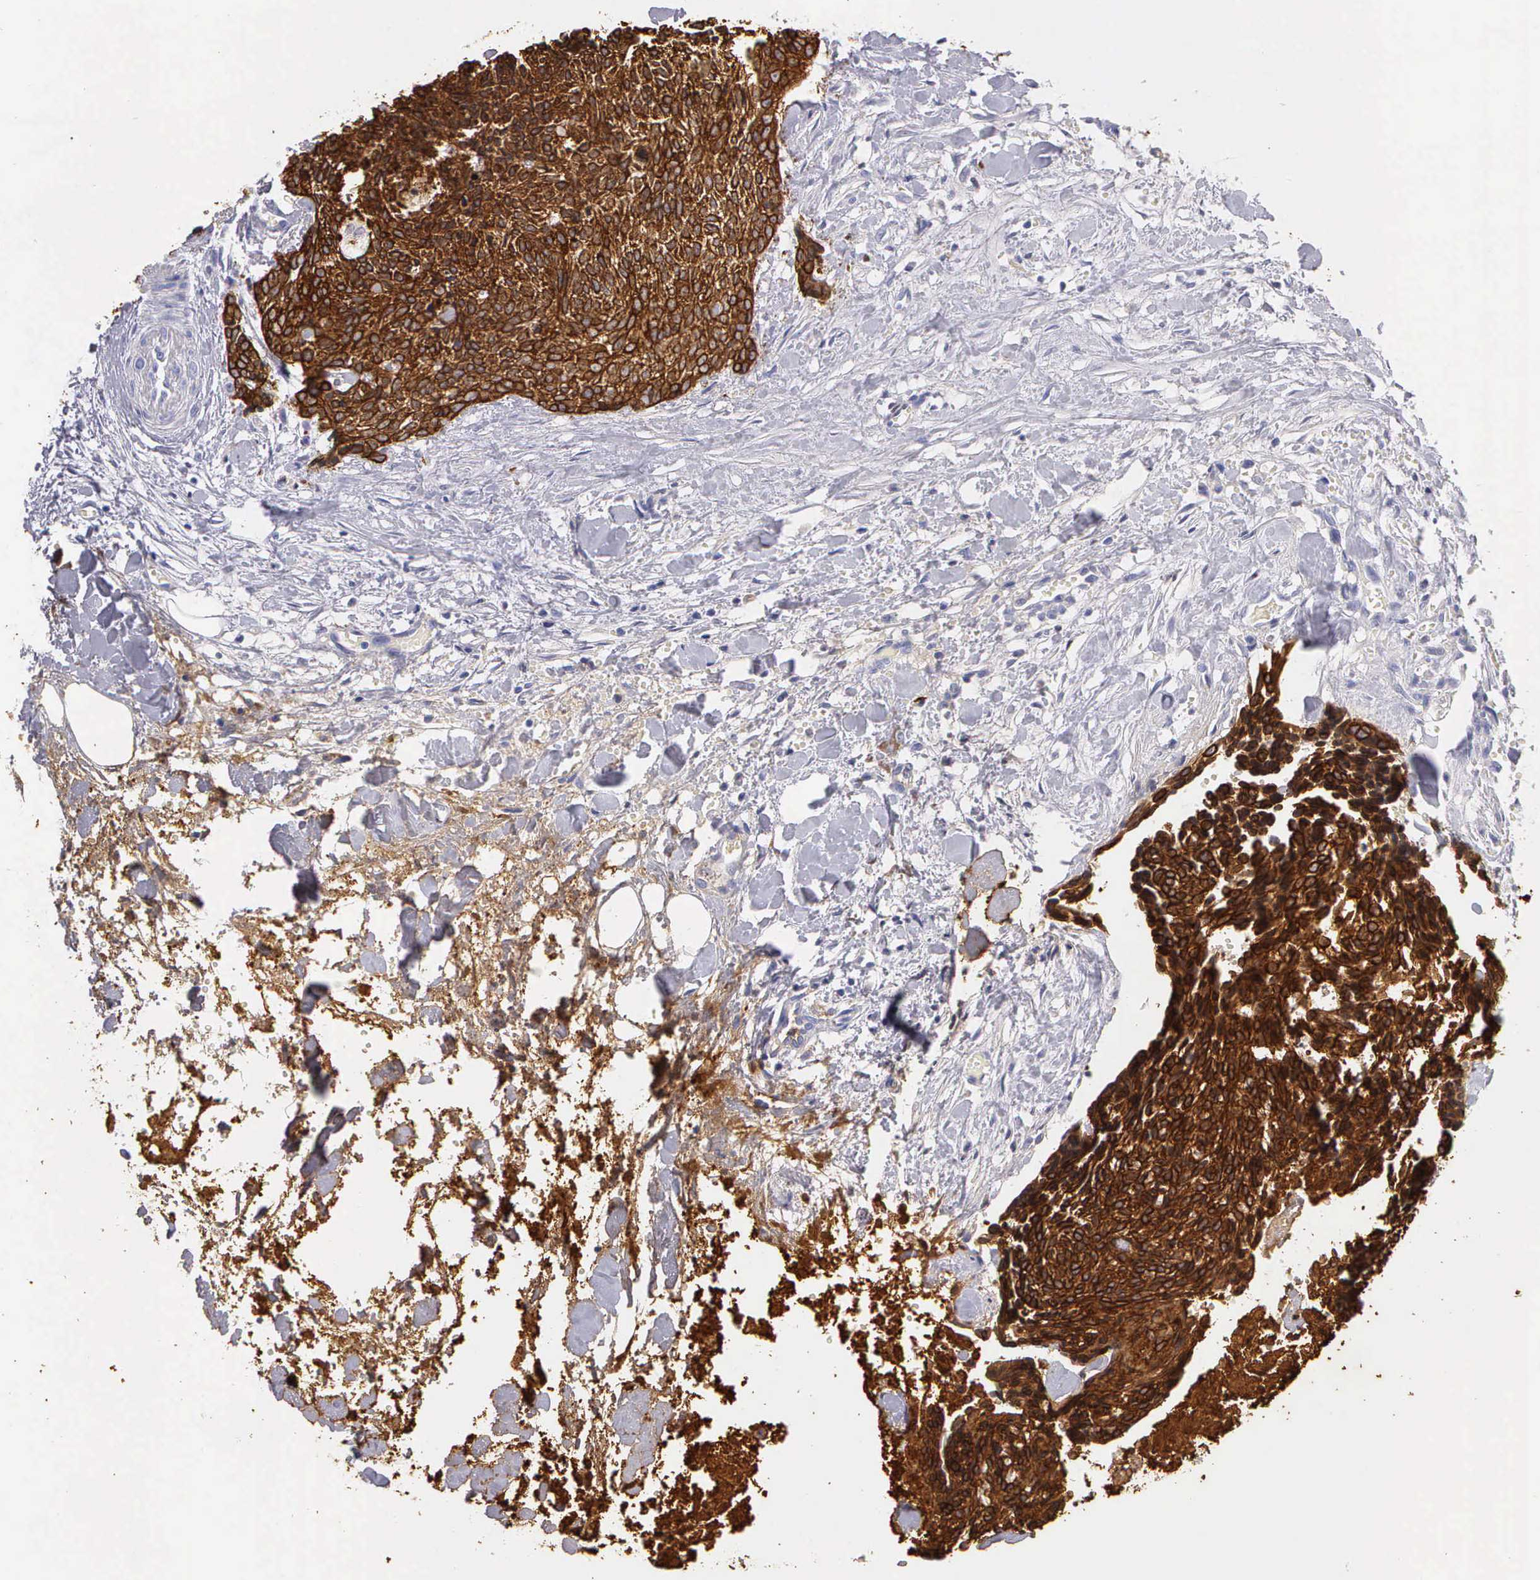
{"staining": {"intensity": "strong", "quantity": ">75%", "location": "cytoplasmic/membranous"}, "tissue": "head and neck cancer", "cell_type": "Tumor cells", "image_type": "cancer", "snomed": [{"axis": "morphology", "description": "Squamous cell carcinoma, NOS"}, {"axis": "topography", "description": "Salivary gland"}, {"axis": "topography", "description": "Head-Neck"}], "caption": "Human head and neck squamous cell carcinoma stained with a protein marker exhibits strong staining in tumor cells.", "gene": "KRT17", "patient": {"sex": "male", "age": 70}}